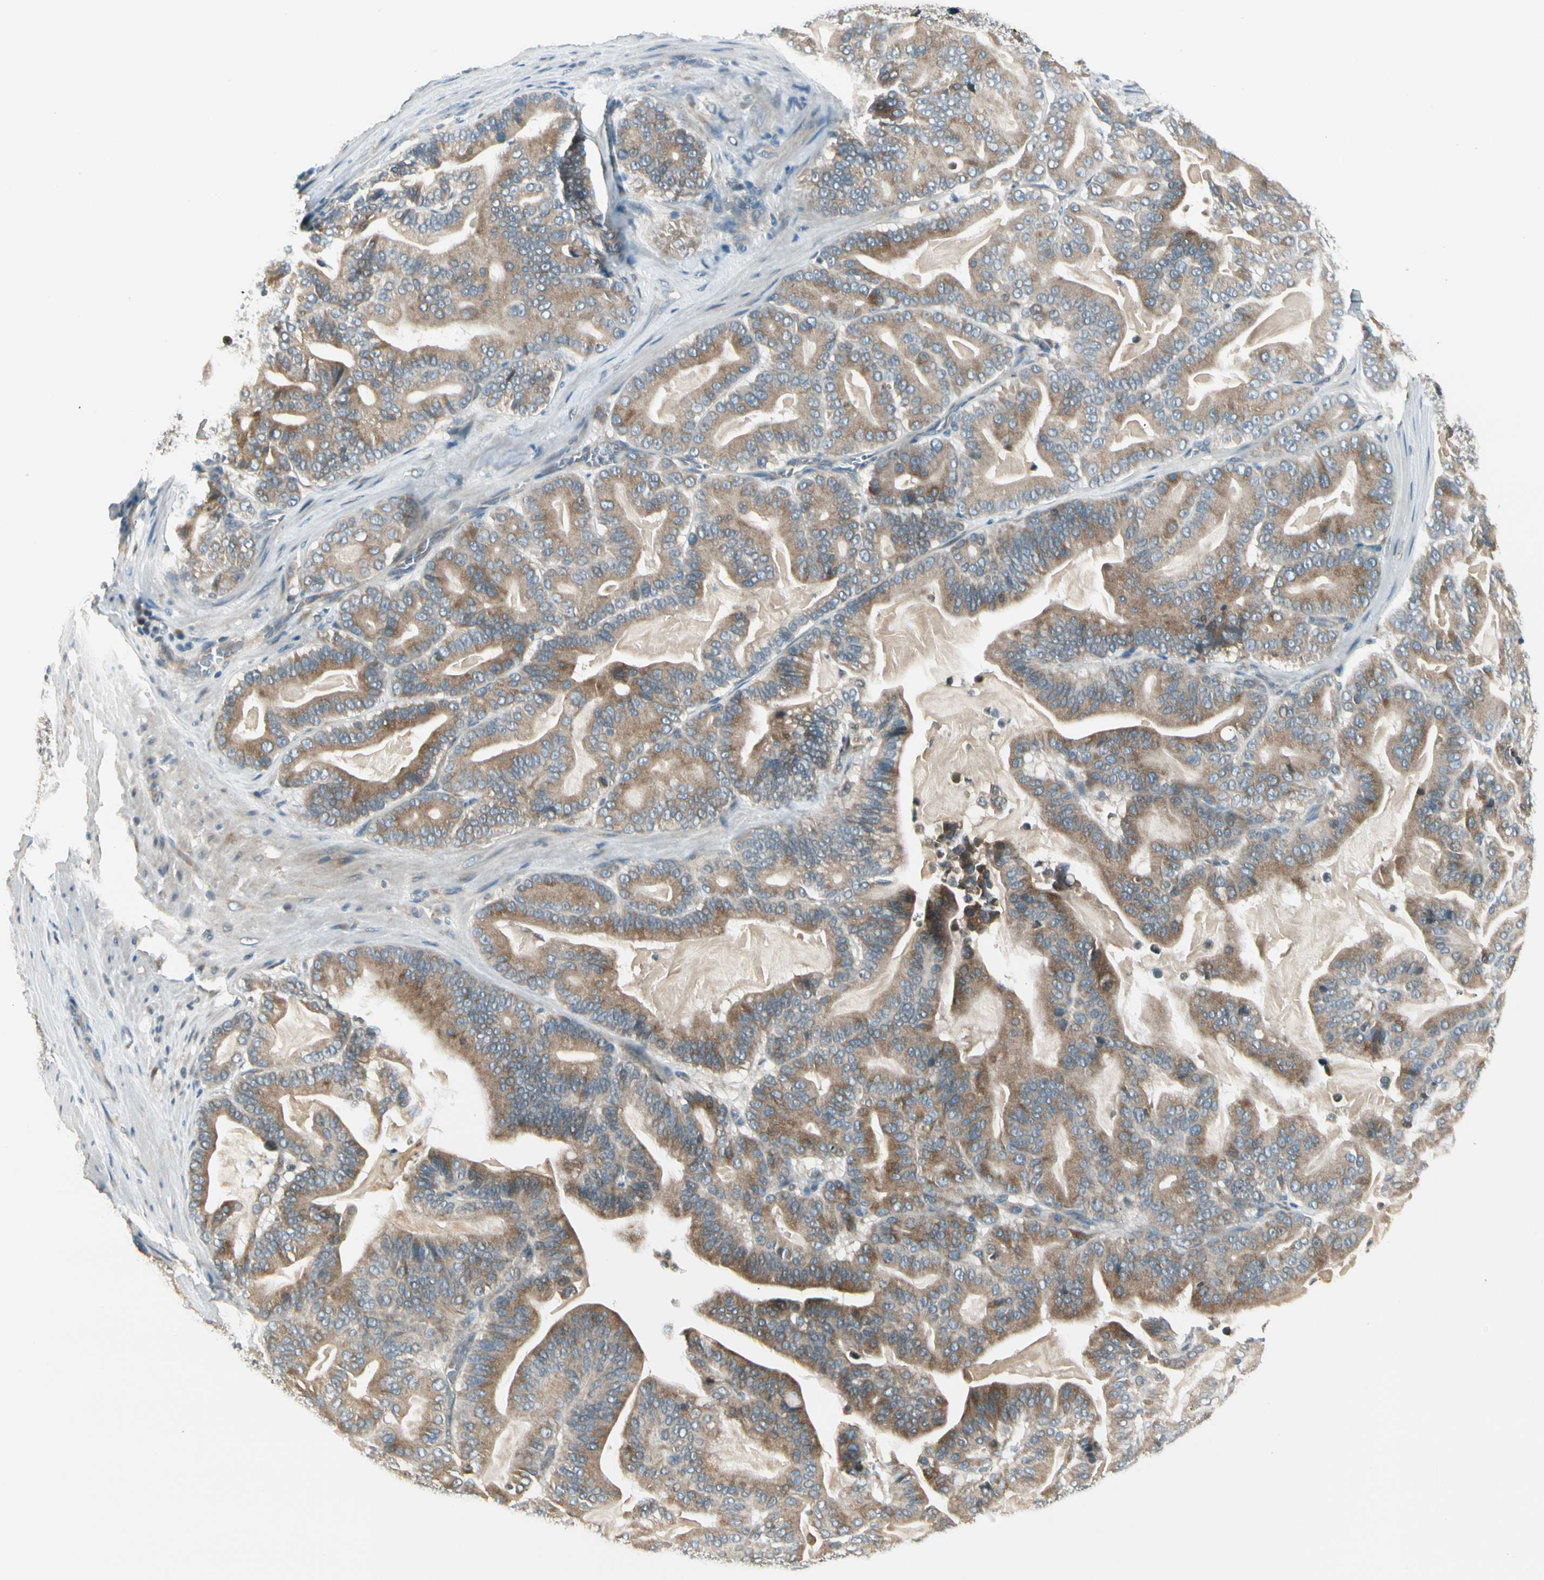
{"staining": {"intensity": "moderate", "quantity": ">75%", "location": "cytoplasmic/membranous"}, "tissue": "pancreatic cancer", "cell_type": "Tumor cells", "image_type": "cancer", "snomed": [{"axis": "morphology", "description": "Adenocarcinoma, NOS"}, {"axis": "topography", "description": "Pancreas"}], "caption": "Immunohistochemical staining of pancreatic cancer (adenocarcinoma) exhibits medium levels of moderate cytoplasmic/membranous protein staining in about >75% of tumor cells.", "gene": "BNIP1", "patient": {"sex": "male", "age": 63}}